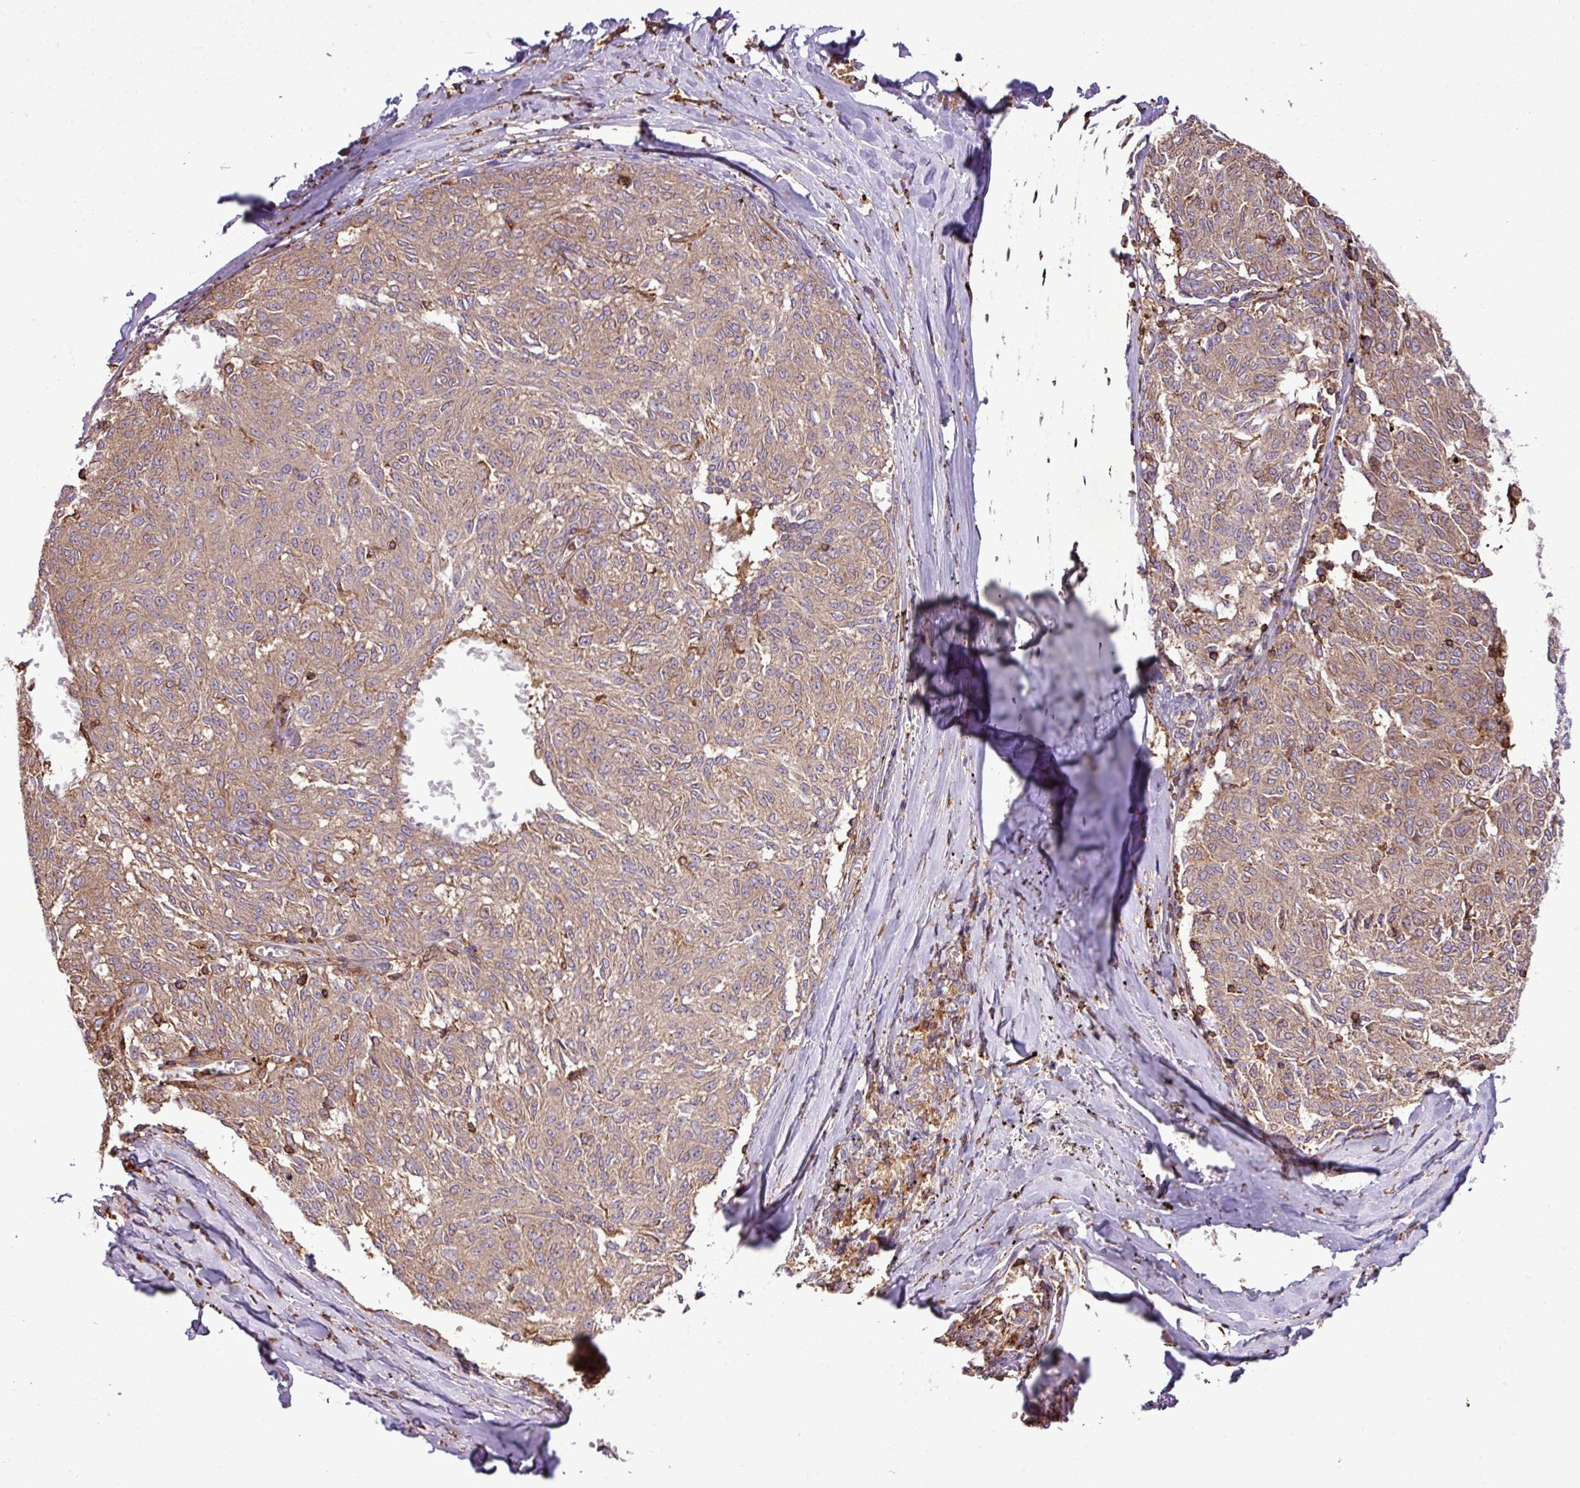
{"staining": {"intensity": "moderate", "quantity": ">75%", "location": "cytoplasmic/membranous"}, "tissue": "melanoma", "cell_type": "Tumor cells", "image_type": "cancer", "snomed": [{"axis": "morphology", "description": "Malignant melanoma, NOS"}, {"axis": "topography", "description": "Skin"}], "caption": "Immunohistochemistry micrograph of human melanoma stained for a protein (brown), which demonstrates medium levels of moderate cytoplasmic/membranous staining in approximately >75% of tumor cells.", "gene": "PGAP6", "patient": {"sex": "female", "age": 72}}